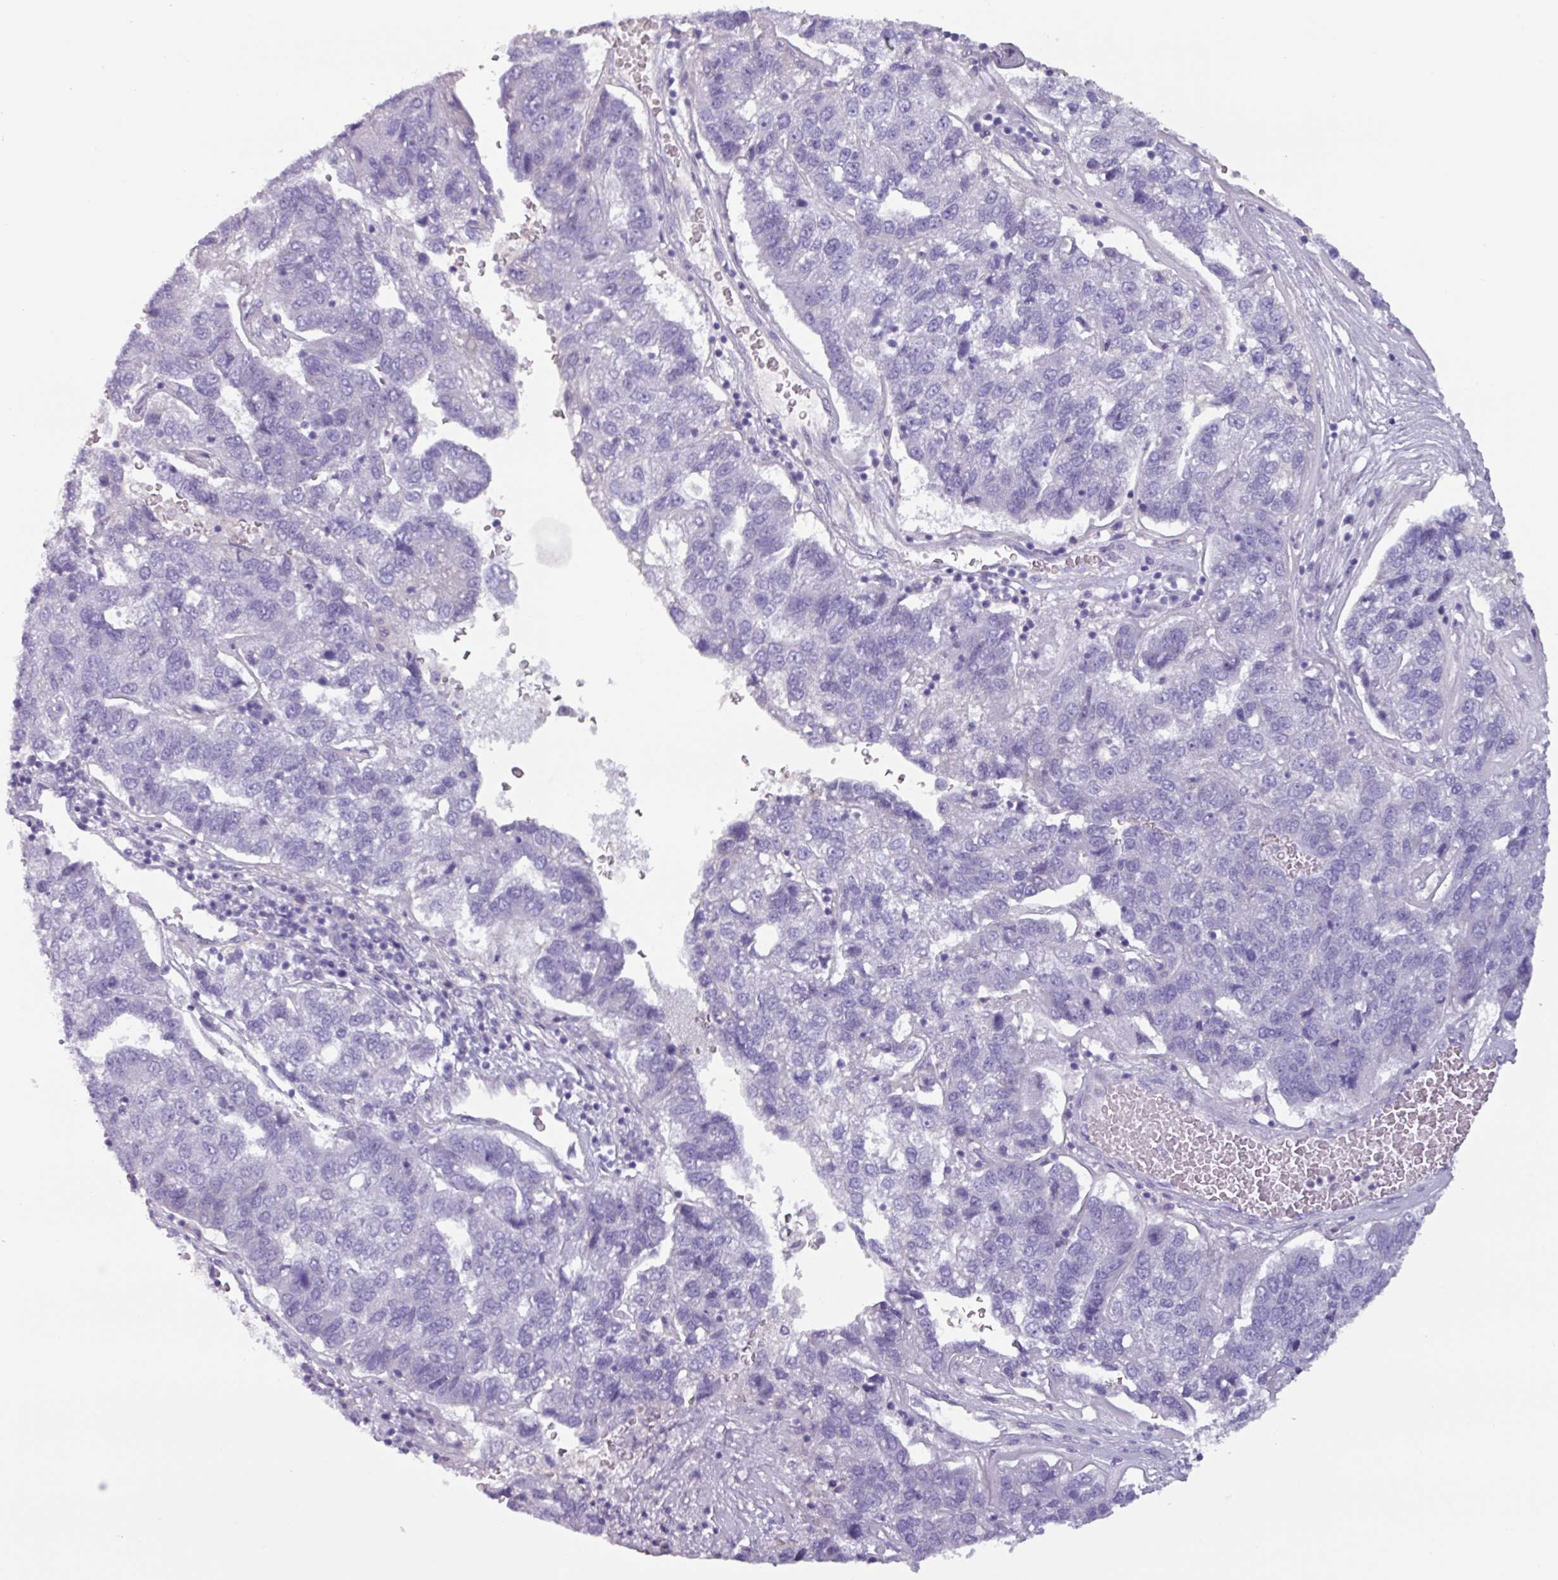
{"staining": {"intensity": "negative", "quantity": "none", "location": "none"}, "tissue": "pancreatic cancer", "cell_type": "Tumor cells", "image_type": "cancer", "snomed": [{"axis": "morphology", "description": "Adenocarcinoma, NOS"}, {"axis": "topography", "description": "Pancreas"}], "caption": "Tumor cells are negative for protein expression in human pancreatic cancer.", "gene": "ADGRE1", "patient": {"sex": "female", "age": 61}}